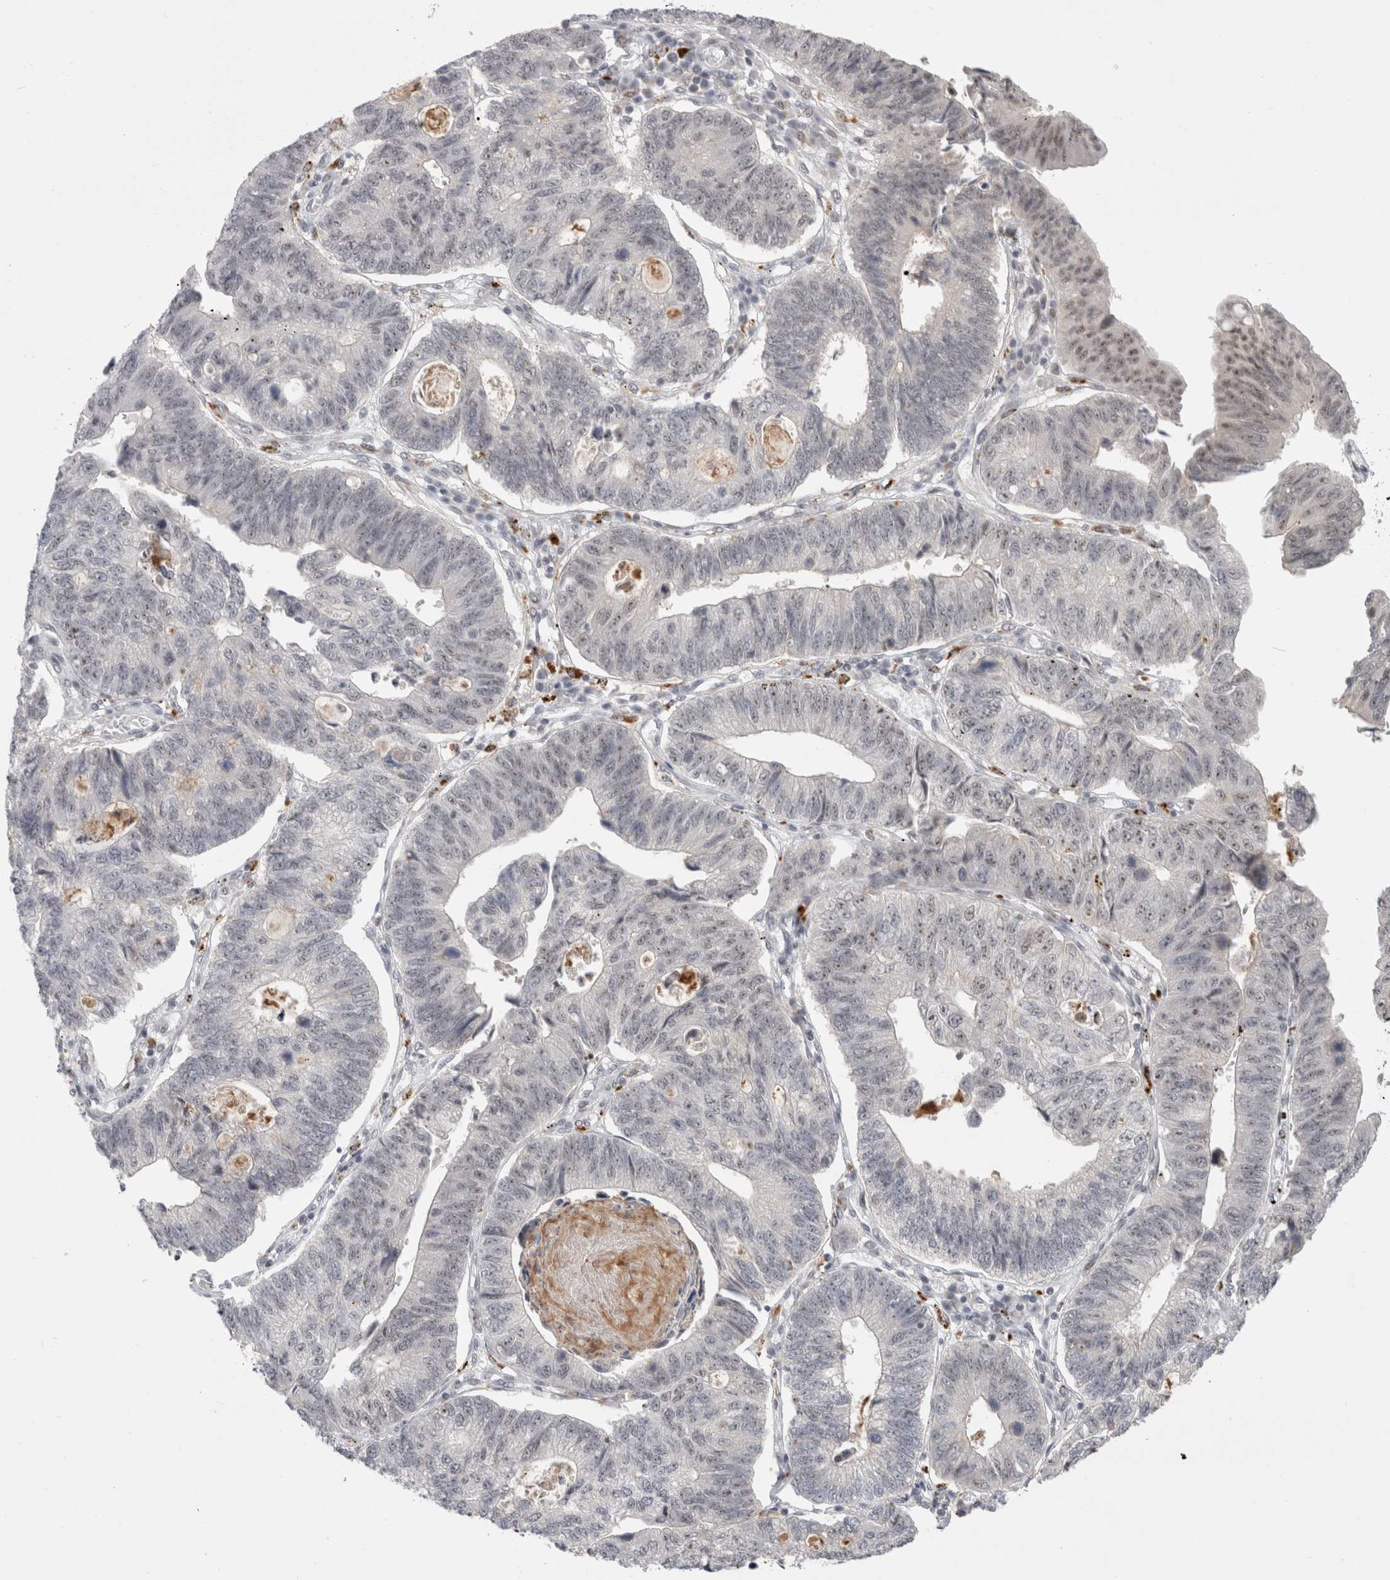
{"staining": {"intensity": "weak", "quantity": "<25%", "location": "nuclear"}, "tissue": "stomach cancer", "cell_type": "Tumor cells", "image_type": "cancer", "snomed": [{"axis": "morphology", "description": "Adenocarcinoma, NOS"}, {"axis": "topography", "description": "Stomach"}], "caption": "Micrograph shows no significant protein staining in tumor cells of adenocarcinoma (stomach).", "gene": "SENP6", "patient": {"sex": "male", "age": 59}}